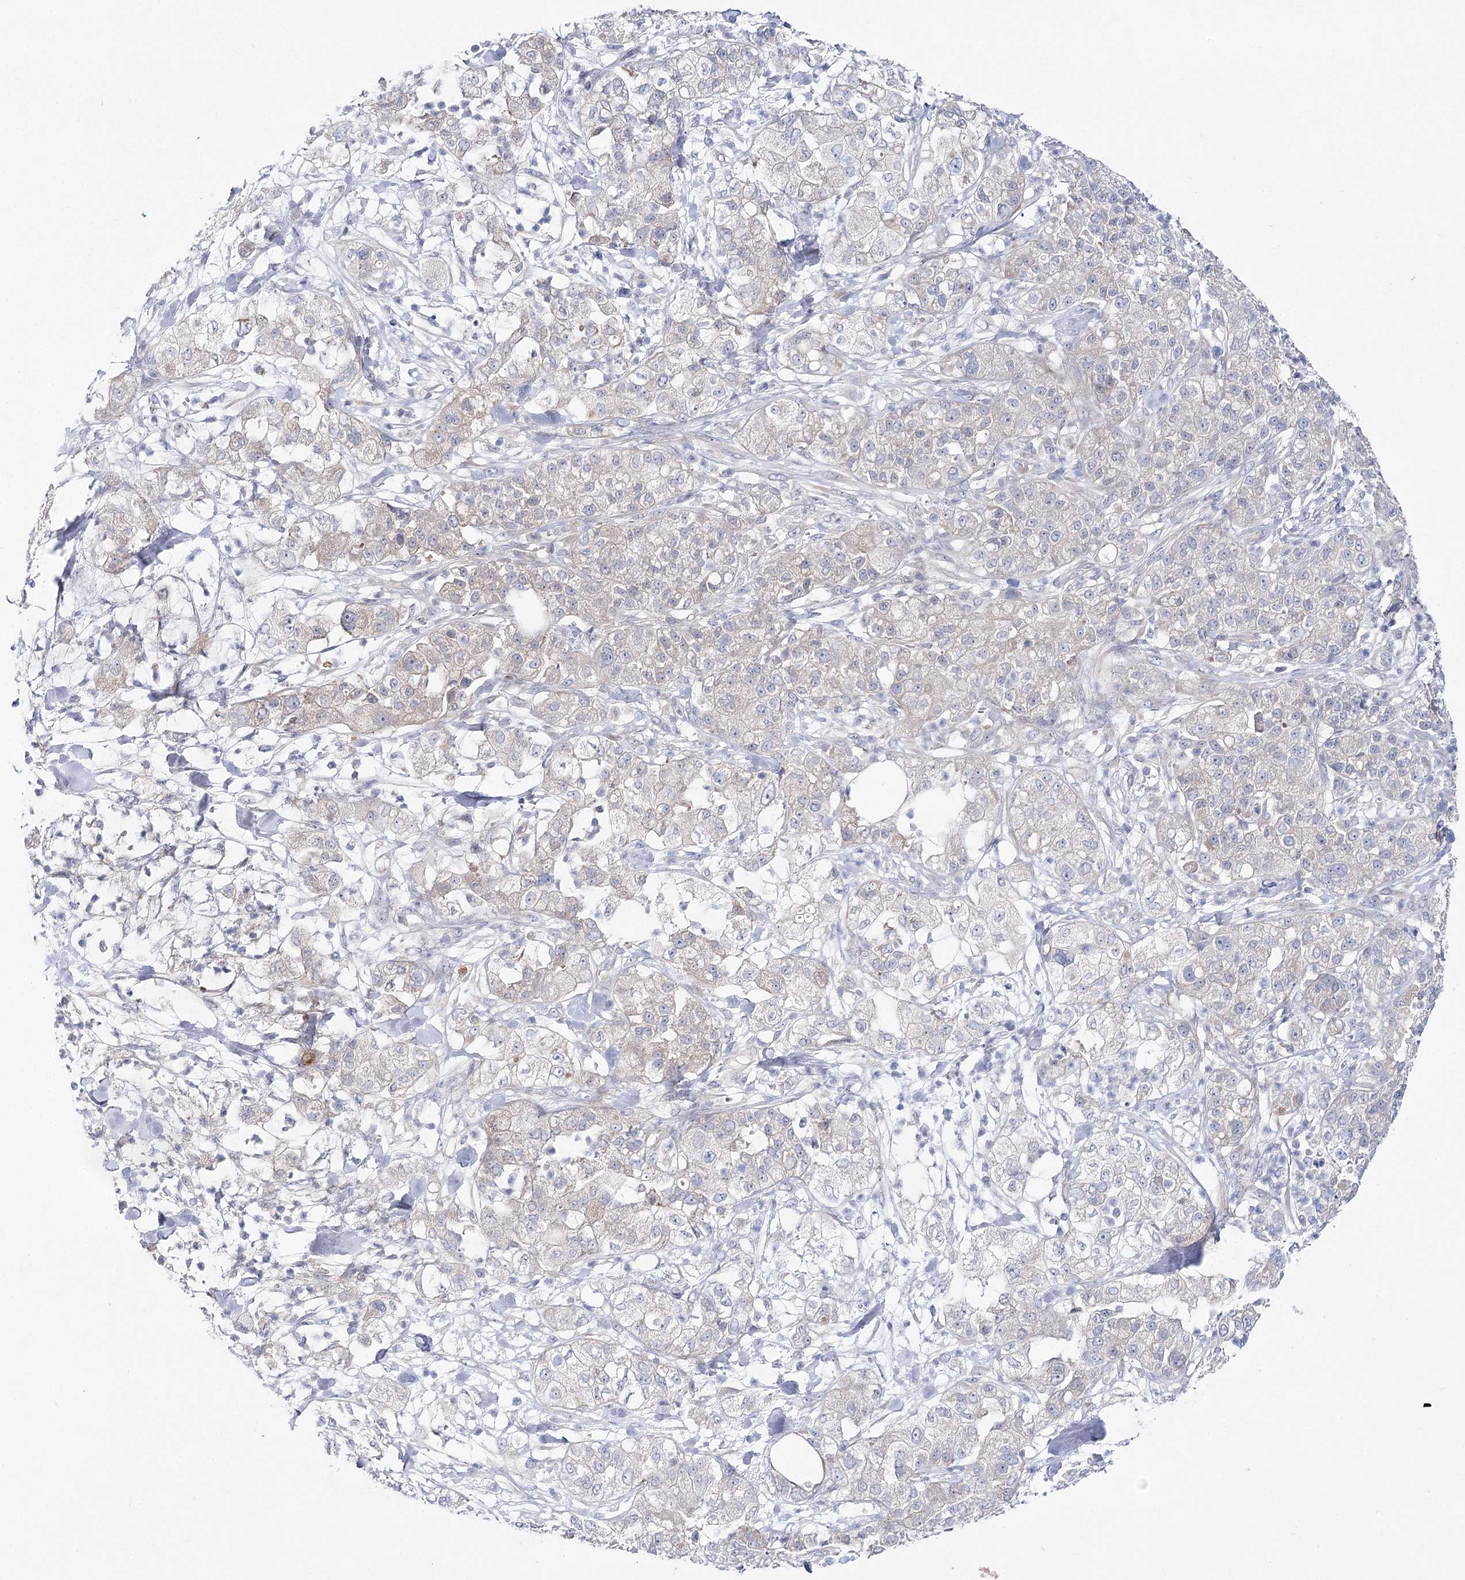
{"staining": {"intensity": "negative", "quantity": "none", "location": "none"}, "tissue": "pancreatic cancer", "cell_type": "Tumor cells", "image_type": "cancer", "snomed": [{"axis": "morphology", "description": "Adenocarcinoma, NOS"}, {"axis": "topography", "description": "Pancreas"}], "caption": "Tumor cells are negative for protein expression in human pancreatic cancer (adenocarcinoma).", "gene": "LRRC14B", "patient": {"sex": "female", "age": 78}}